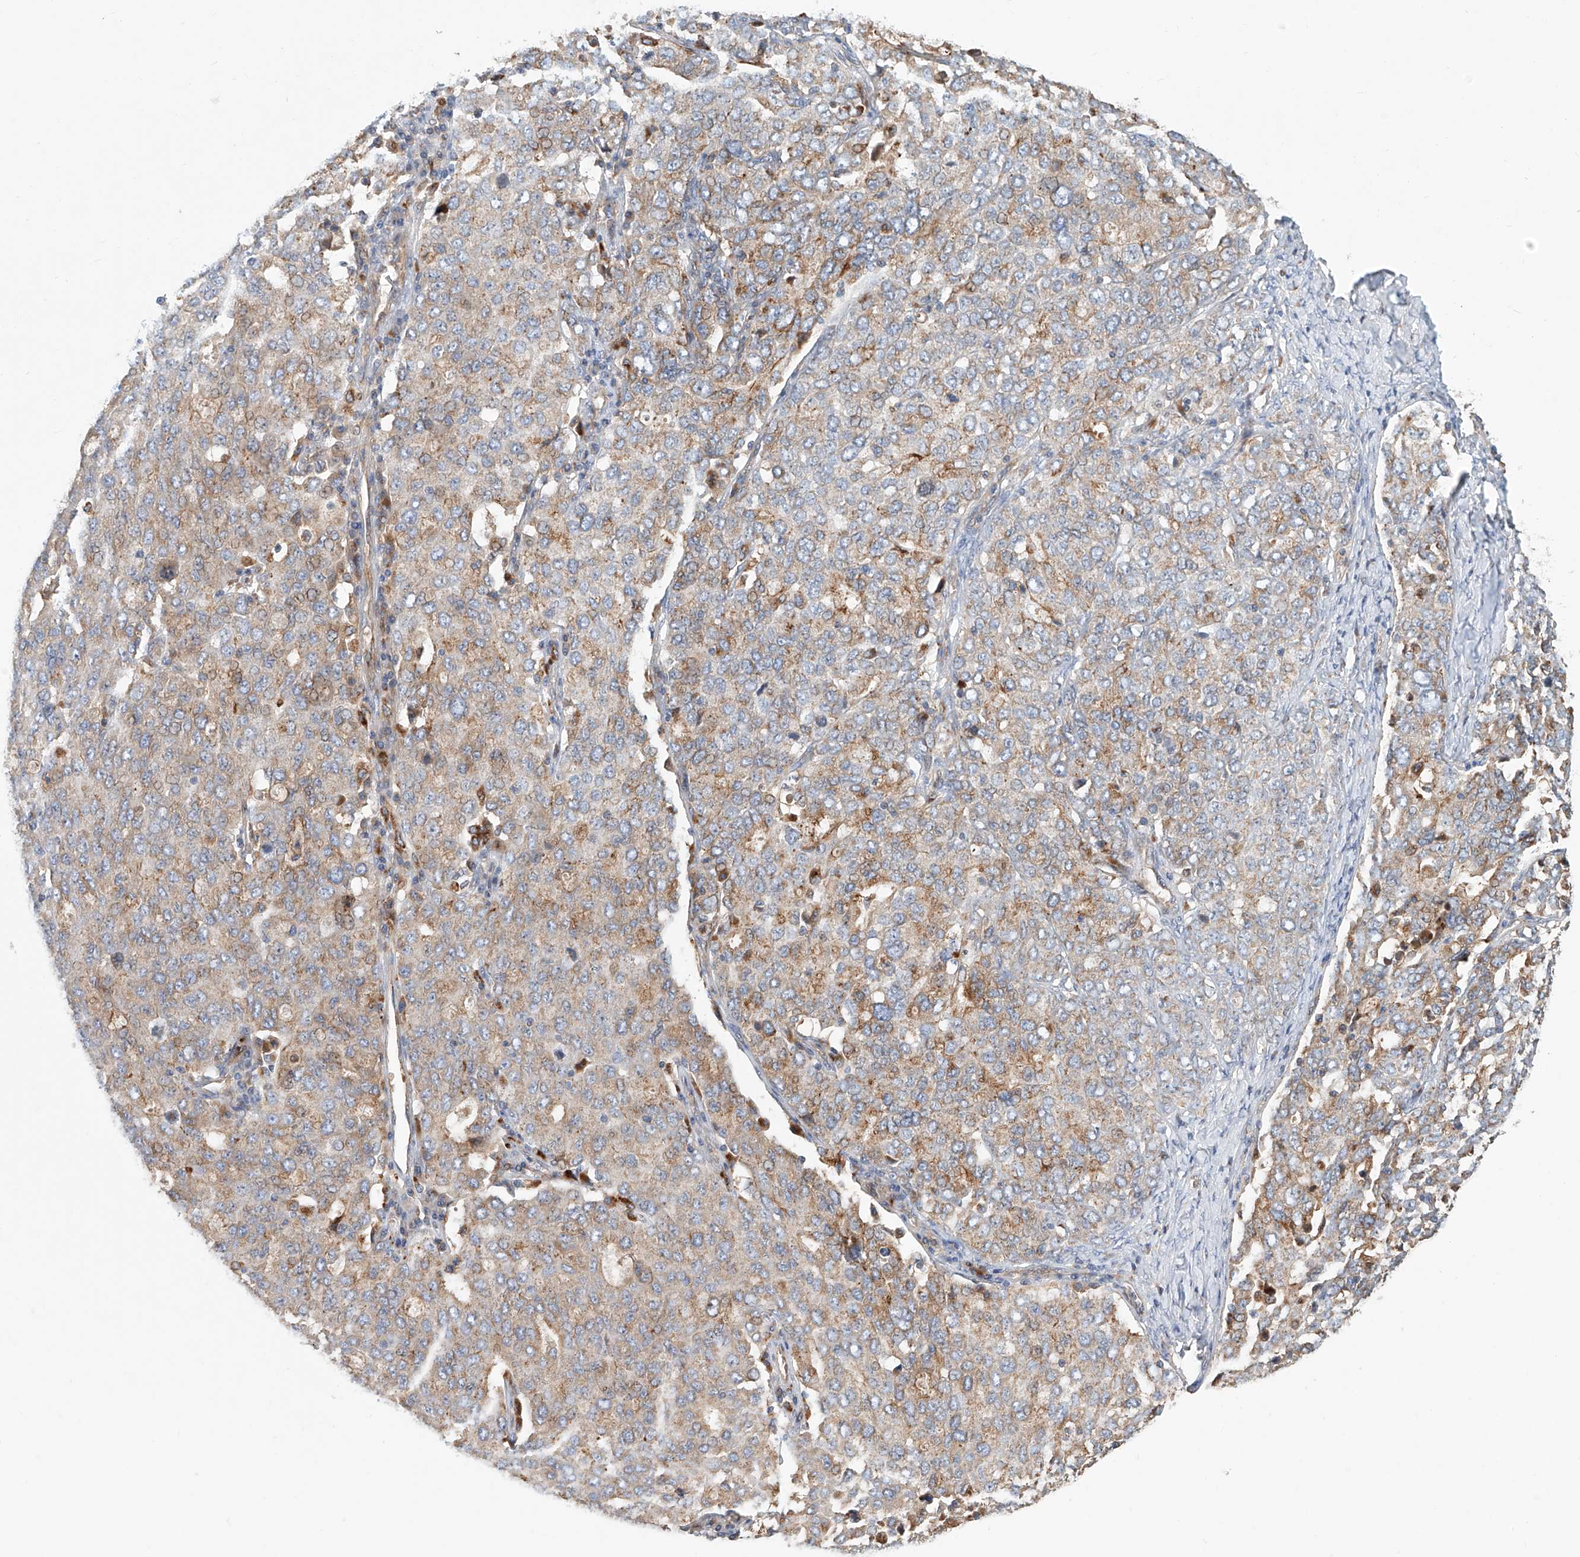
{"staining": {"intensity": "strong", "quantity": "25%-75%", "location": "cytoplasmic/membranous"}, "tissue": "ovarian cancer", "cell_type": "Tumor cells", "image_type": "cancer", "snomed": [{"axis": "morphology", "description": "Carcinoma, endometroid"}, {"axis": "topography", "description": "Ovary"}], "caption": "The image shows immunohistochemical staining of ovarian endometroid carcinoma. There is strong cytoplasmic/membranous staining is seen in approximately 25%-75% of tumor cells.", "gene": "HGSNAT", "patient": {"sex": "female", "age": 62}}